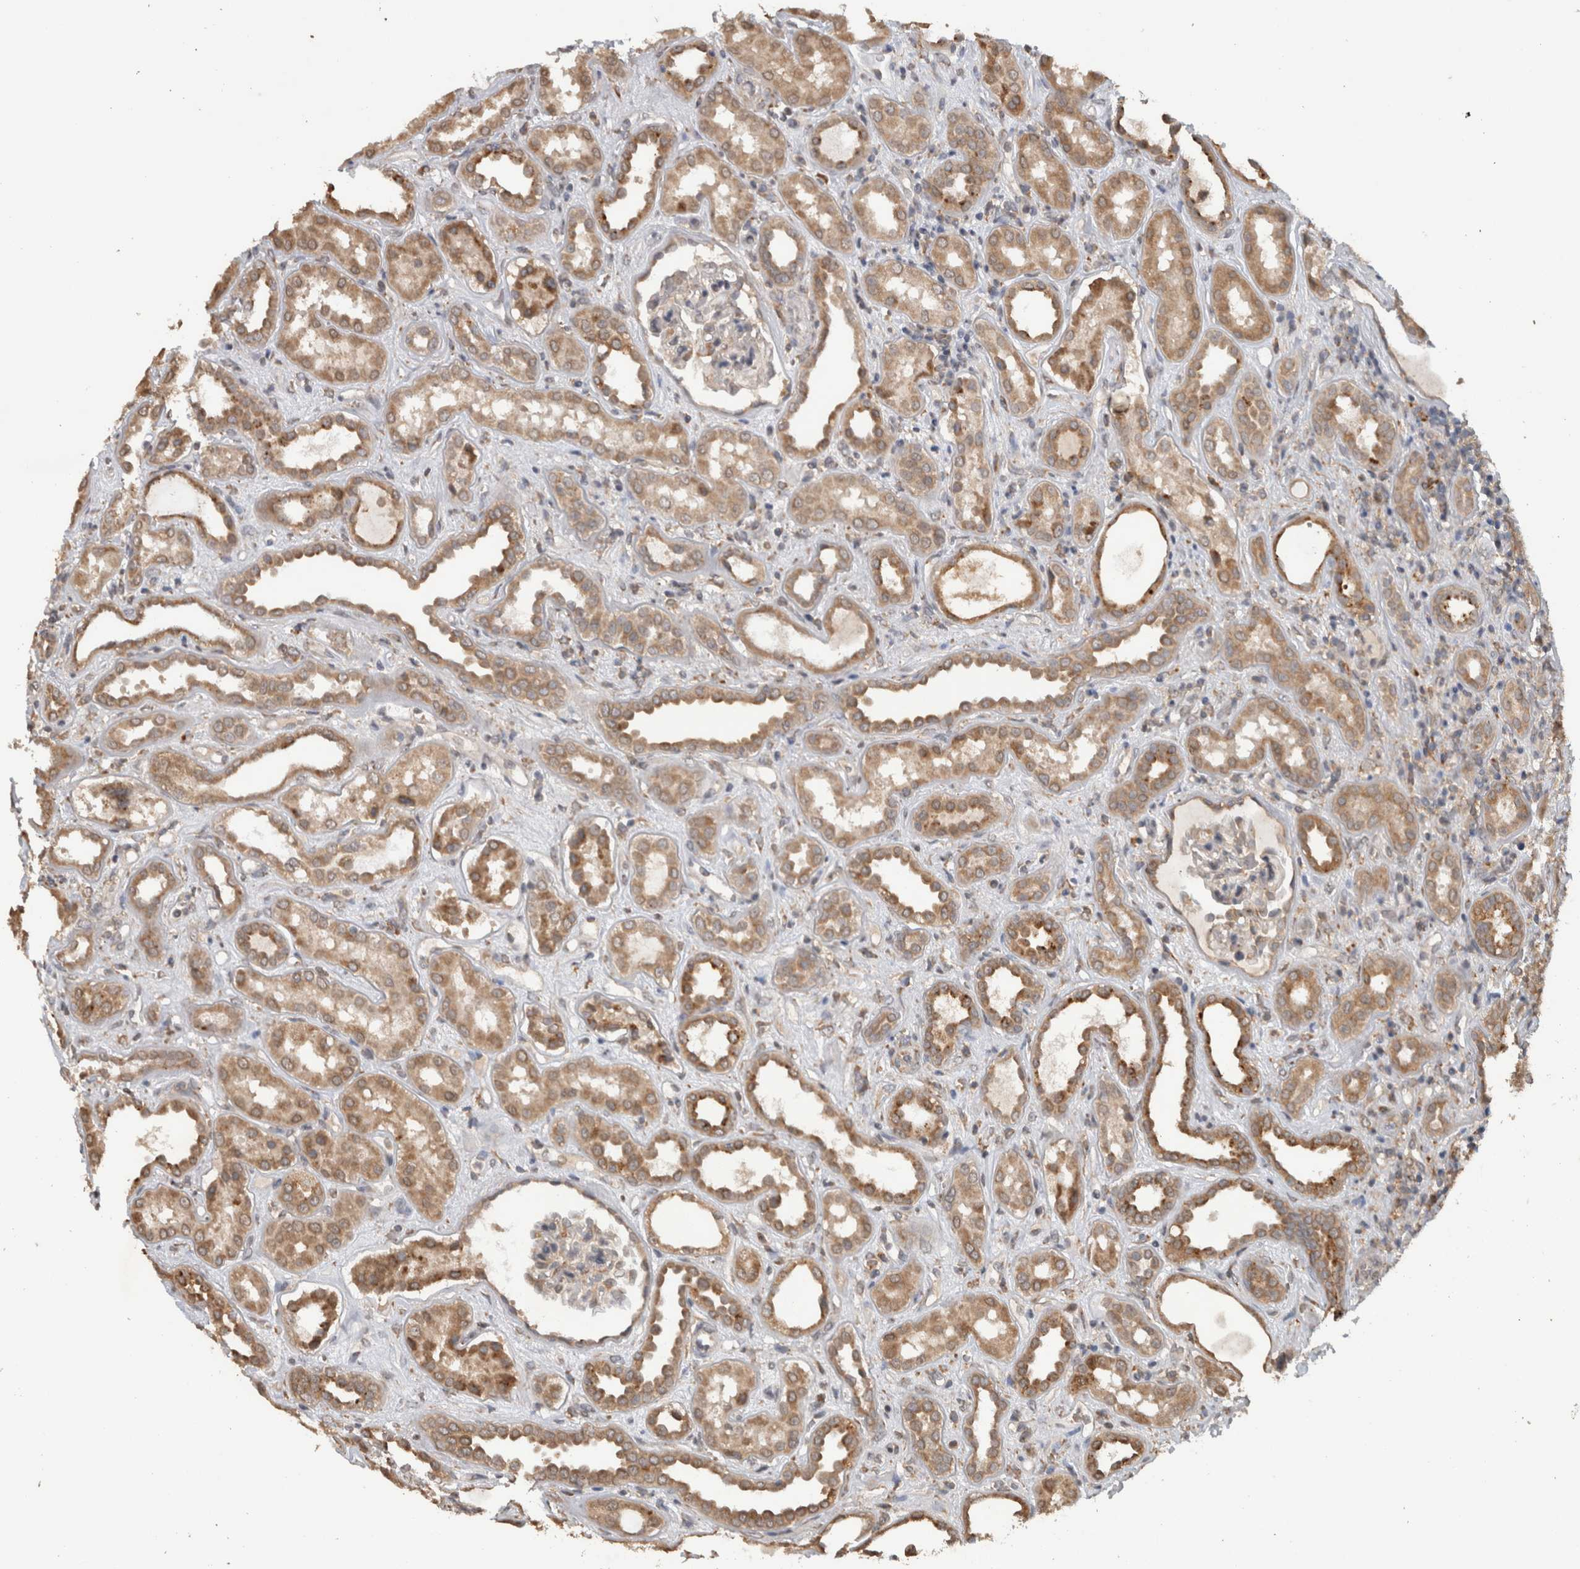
{"staining": {"intensity": "negative", "quantity": "none", "location": "none"}, "tissue": "kidney", "cell_type": "Cells in glomeruli", "image_type": "normal", "snomed": [{"axis": "morphology", "description": "Normal tissue, NOS"}, {"axis": "topography", "description": "Kidney"}], "caption": "DAB immunohistochemical staining of normal human kidney reveals no significant positivity in cells in glomeruli. Nuclei are stained in blue.", "gene": "ADGRL3", "patient": {"sex": "male", "age": 59}}